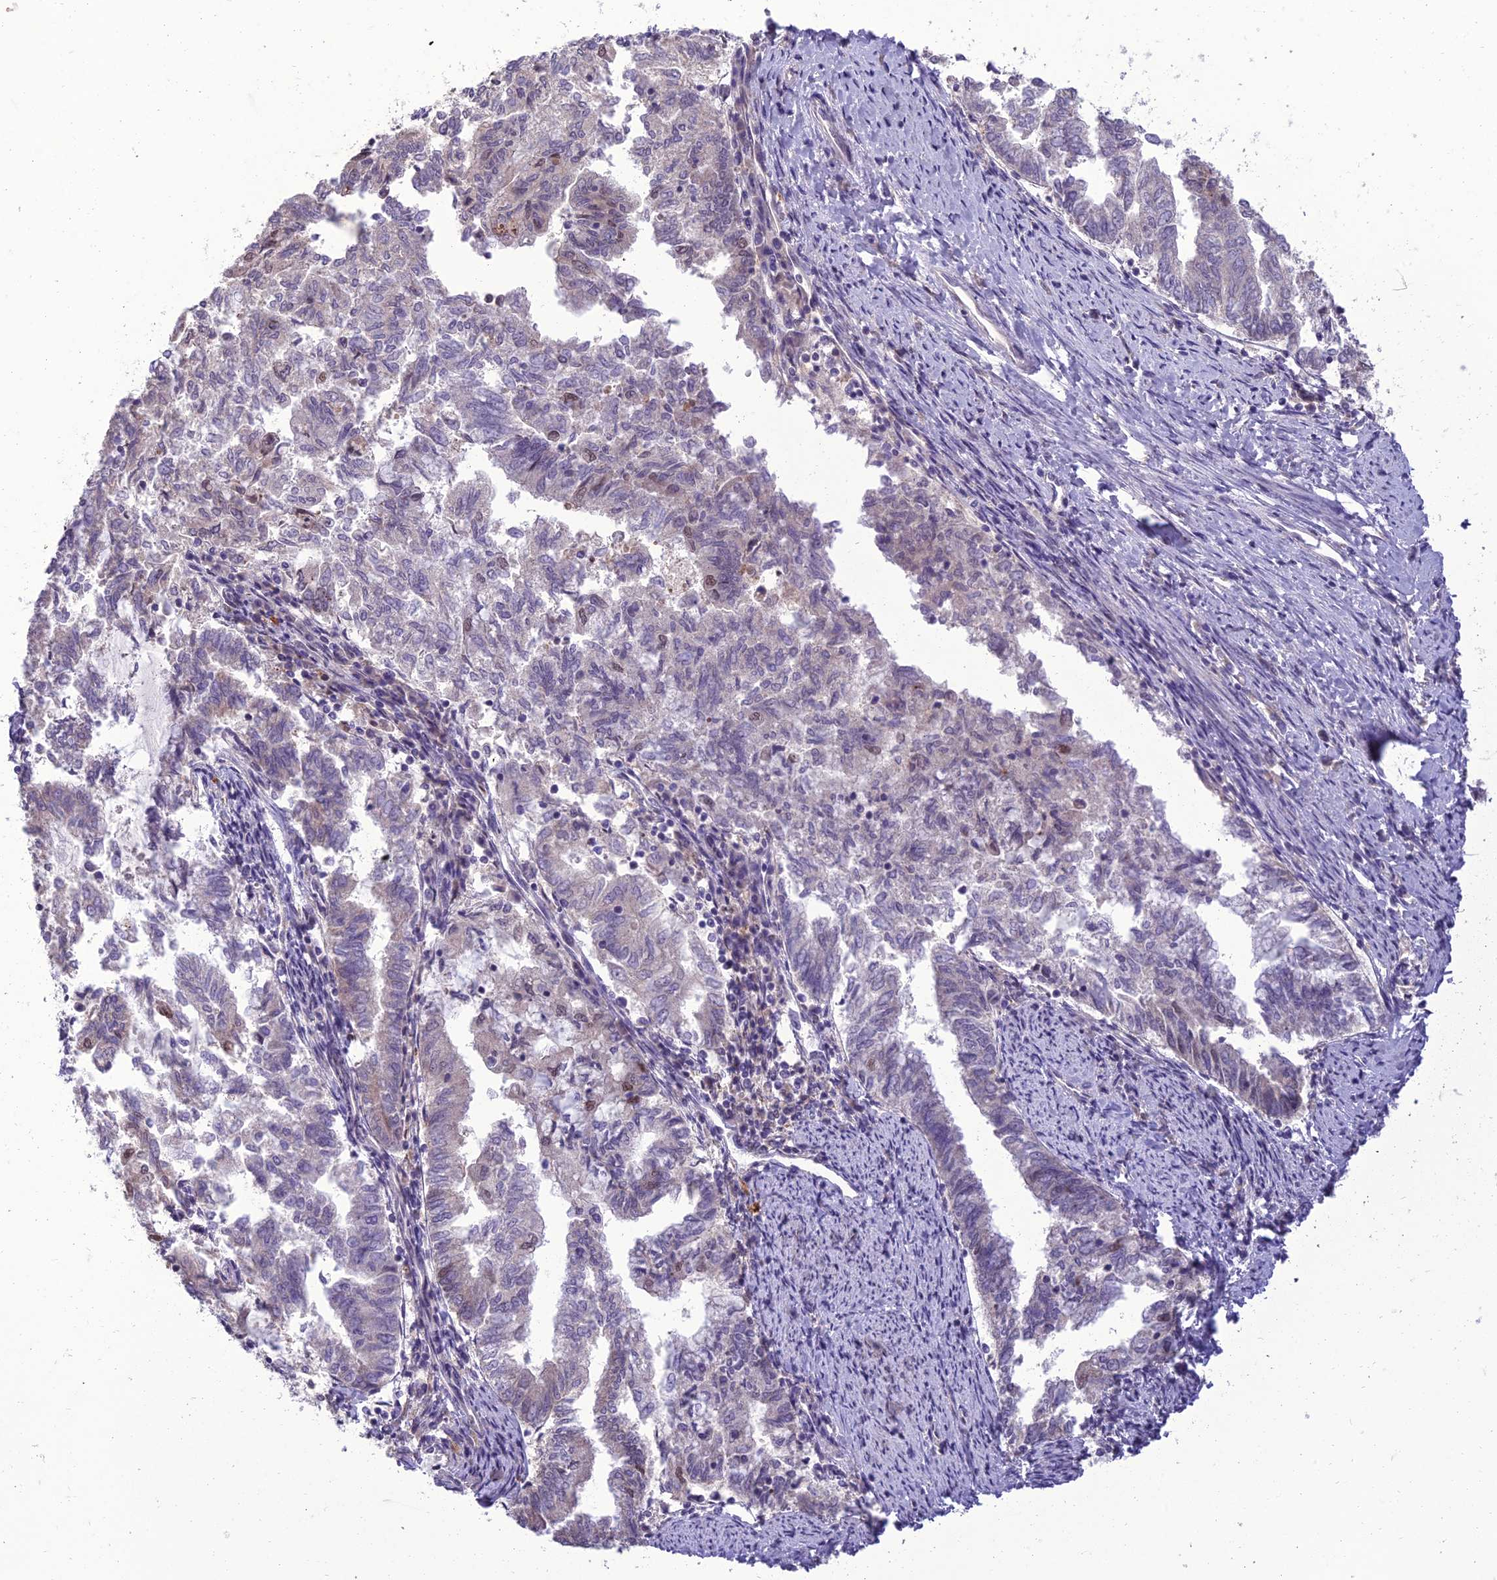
{"staining": {"intensity": "weak", "quantity": "<25%", "location": "nuclear"}, "tissue": "endometrial cancer", "cell_type": "Tumor cells", "image_type": "cancer", "snomed": [{"axis": "morphology", "description": "Adenocarcinoma, NOS"}, {"axis": "topography", "description": "Endometrium"}], "caption": "High magnification brightfield microscopy of endometrial cancer stained with DAB (brown) and counterstained with hematoxylin (blue): tumor cells show no significant expression.", "gene": "RANBP3", "patient": {"sex": "female", "age": 79}}